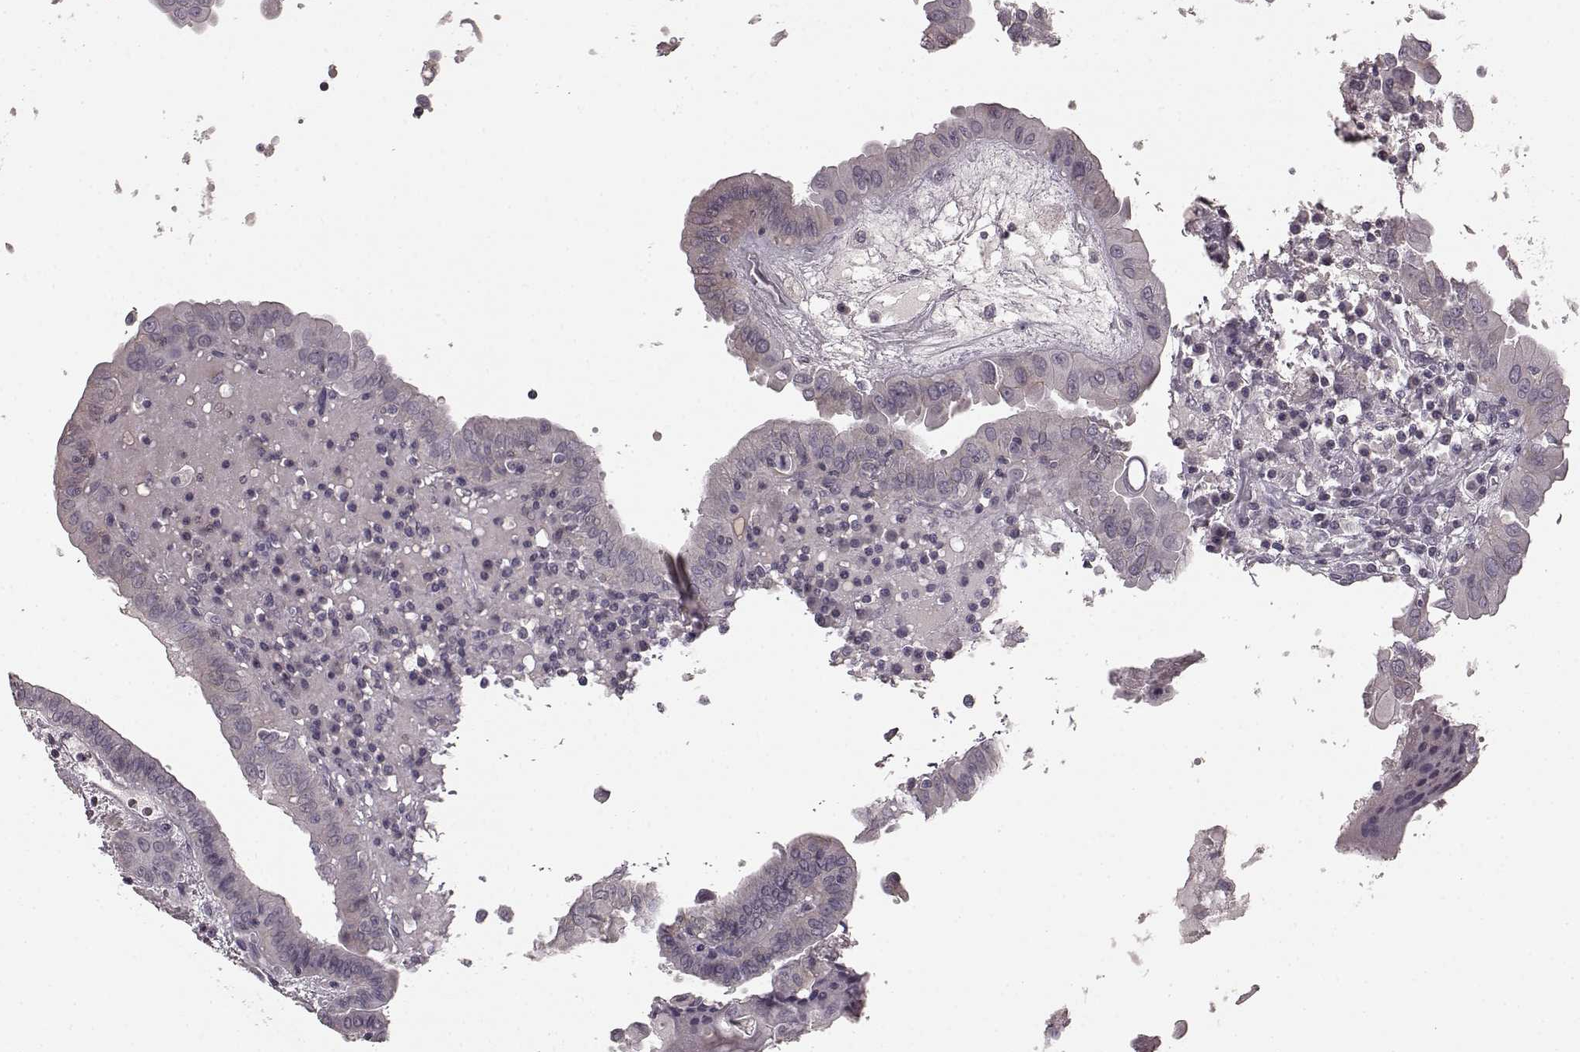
{"staining": {"intensity": "negative", "quantity": "none", "location": "none"}, "tissue": "thyroid cancer", "cell_type": "Tumor cells", "image_type": "cancer", "snomed": [{"axis": "morphology", "description": "Papillary adenocarcinoma, NOS"}, {"axis": "topography", "description": "Thyroid gland"}], "caption": "Tumor cells are negative for protein expression in human papillary adenocarcinoma (thyroid).", "gene": "PRKCE", "patient": {"sex": "female", "age": 37}}